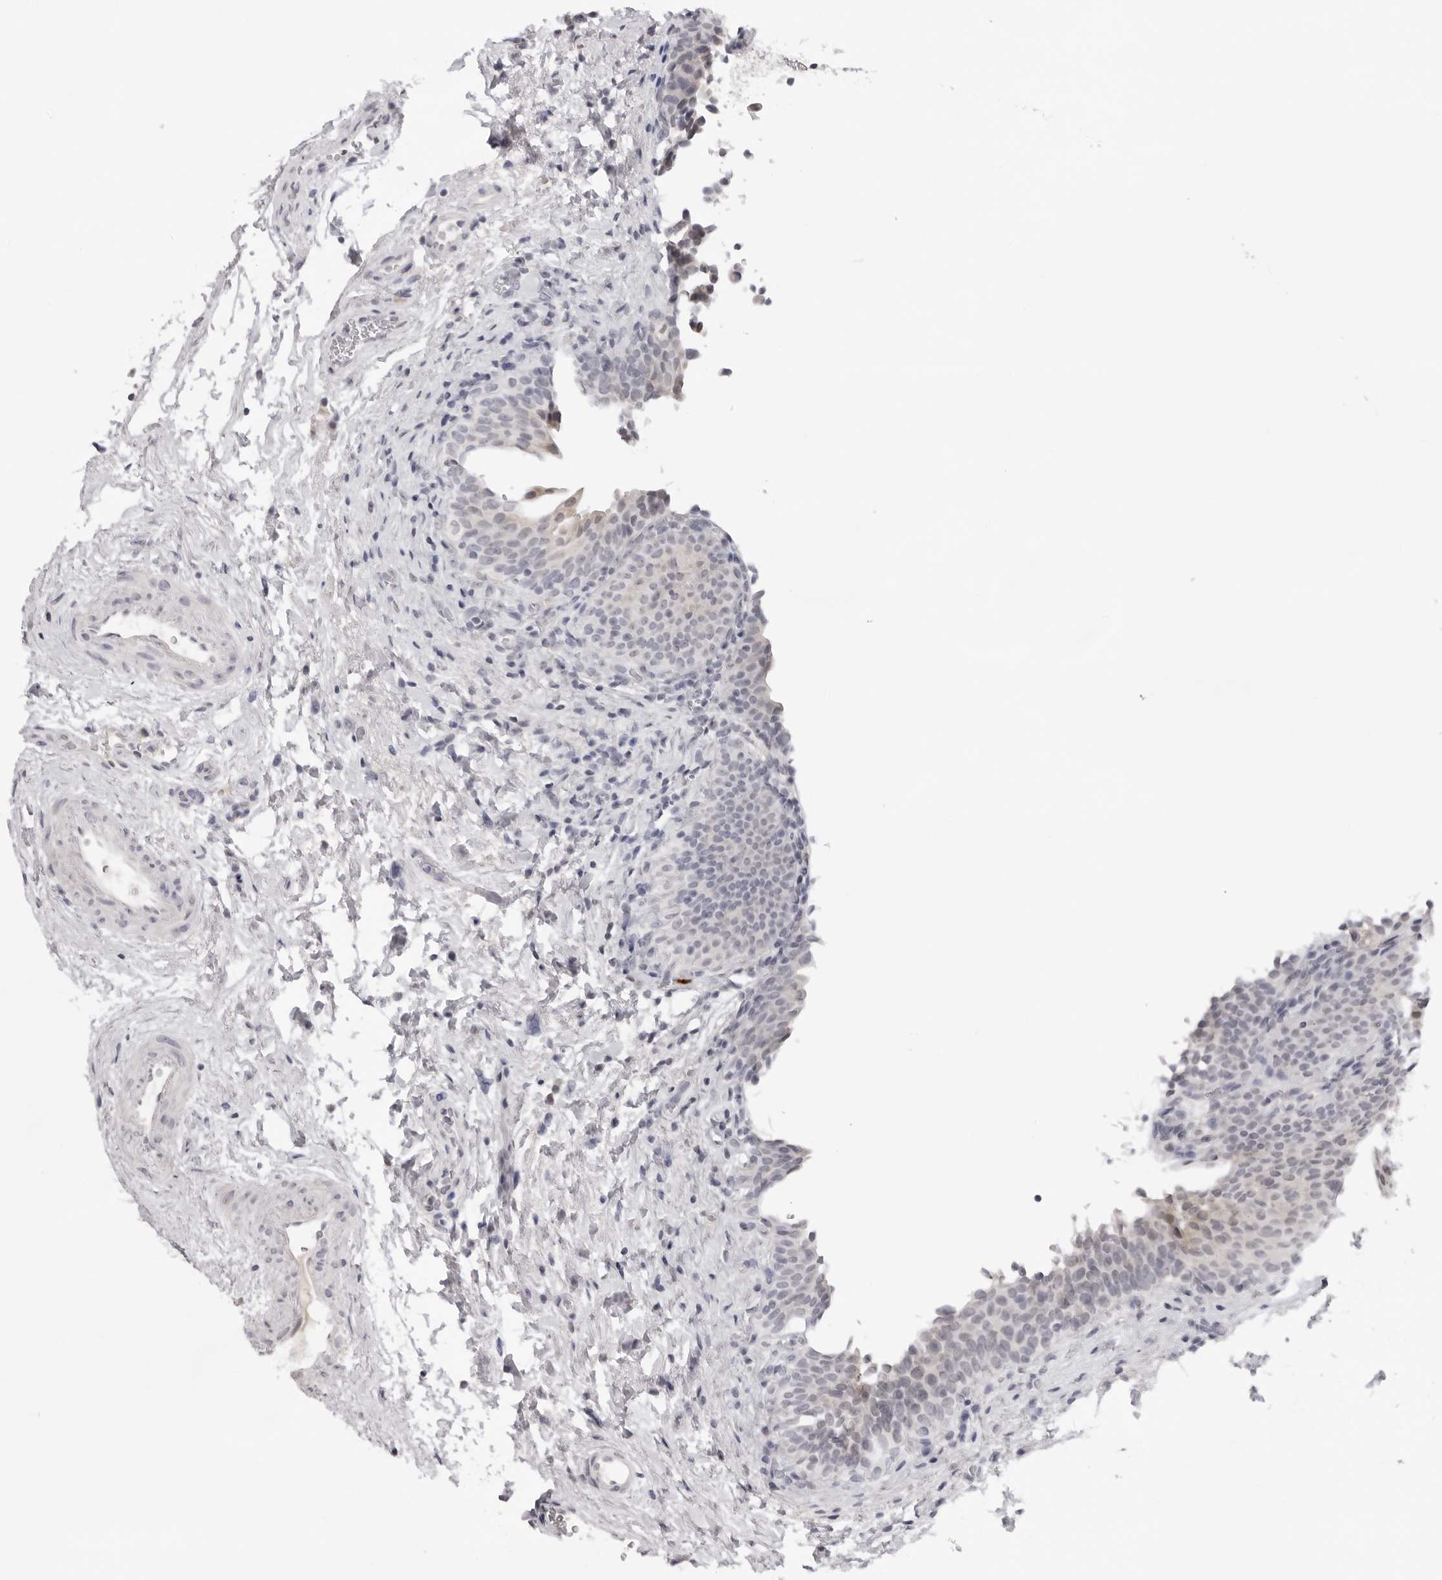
{"staining": {"intensity": "moderate", "quantity": "<25%", "location": "cytoplasmic/membranous"}, "tissue": "urinary bladder", "cell_type": "Urothelial cells", "image_type": "normal", "snomed": [{"axis": "morphology", "description": "Normal tissue, NOS"}, {"axis": "topography", "description": "Urinary bladder"}], "caption": "High-power microscopy captured an IHC histopathology image of unremarkable urinary bladder, revealing moderate cytoplasmic/membranous staining in approximately <25% of urothelial cells.", "gene": "ACP6", "patient": {"sex": "male", "age": 83}}